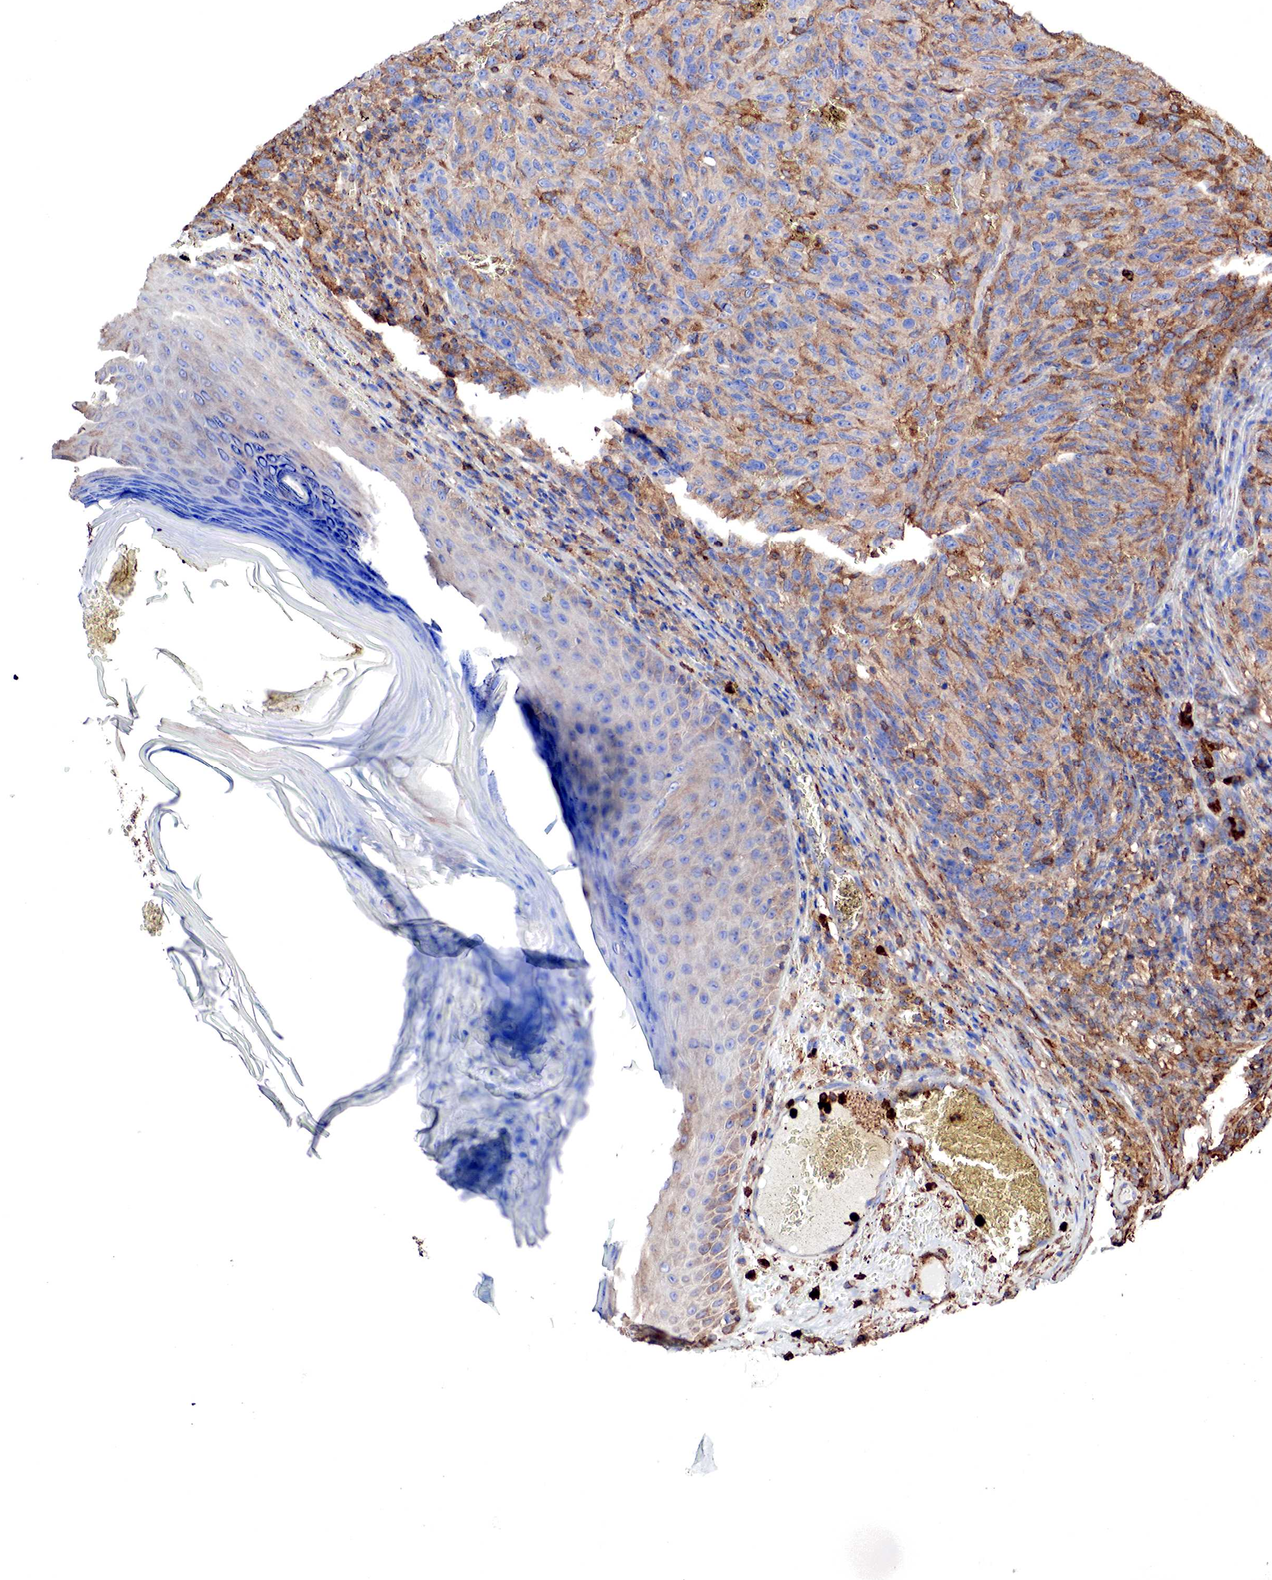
{"staining": {"intensity": "moderate", "quantity": ">75%", "location": "cytoplasmic/membranous"}, "tissue": "melanoma", "cell_type": "Tumor cells", "image_type": "cancer", "snomed": [{"axis": "morphology", "description": "Malignant melanoma, NOS"}, {"axis": "topography", "description": "Skin"}], "caption": "The histopathology image shows a brown stain indicating the presence of a protein in the cytoplasmic/membranous of tumor cells in malignant melanoma.", "gene": "G6PD", "patient": {"sex": "male", "age": 76}}